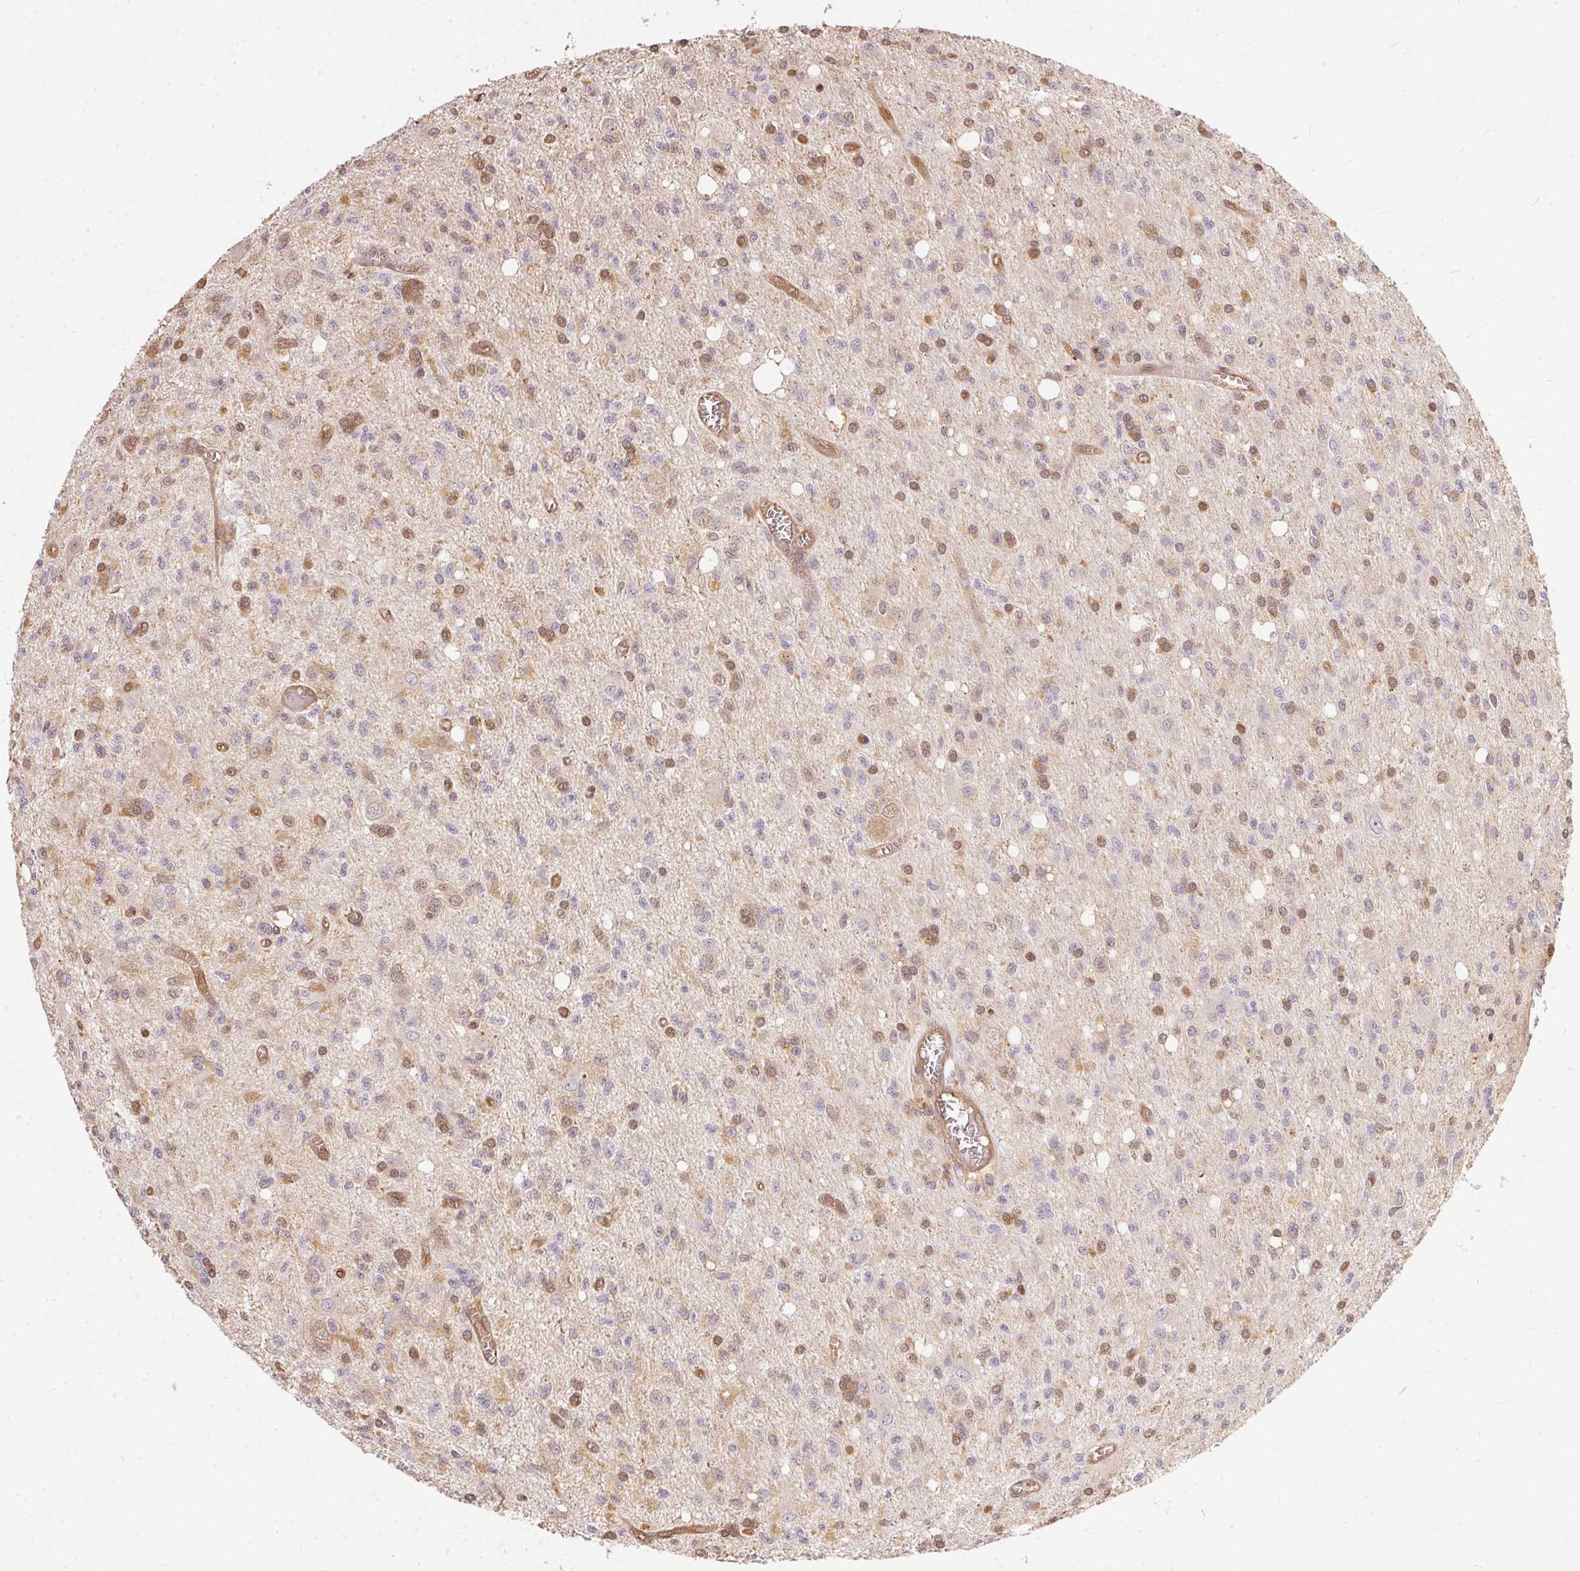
{"staining": {"intensity": "negative", "quantity": "none", "location": "none"}, "tissue": "glioma", "cell_type": "Tumor cells", "image_type": "cancer", "snomed": [{"axis": "morphology", "description": "Glioma, malignant, Low grade"}, {"axis": "topography", "description": "Brain"}], "caption": "A high-resolution micrograph shows immunohistochemistry staining of low-grade glioma (malignant), which reveals no significant positivity in tumor cells.", "gene": "BLMH", "patient": {"sex": "male", "age": 64}}